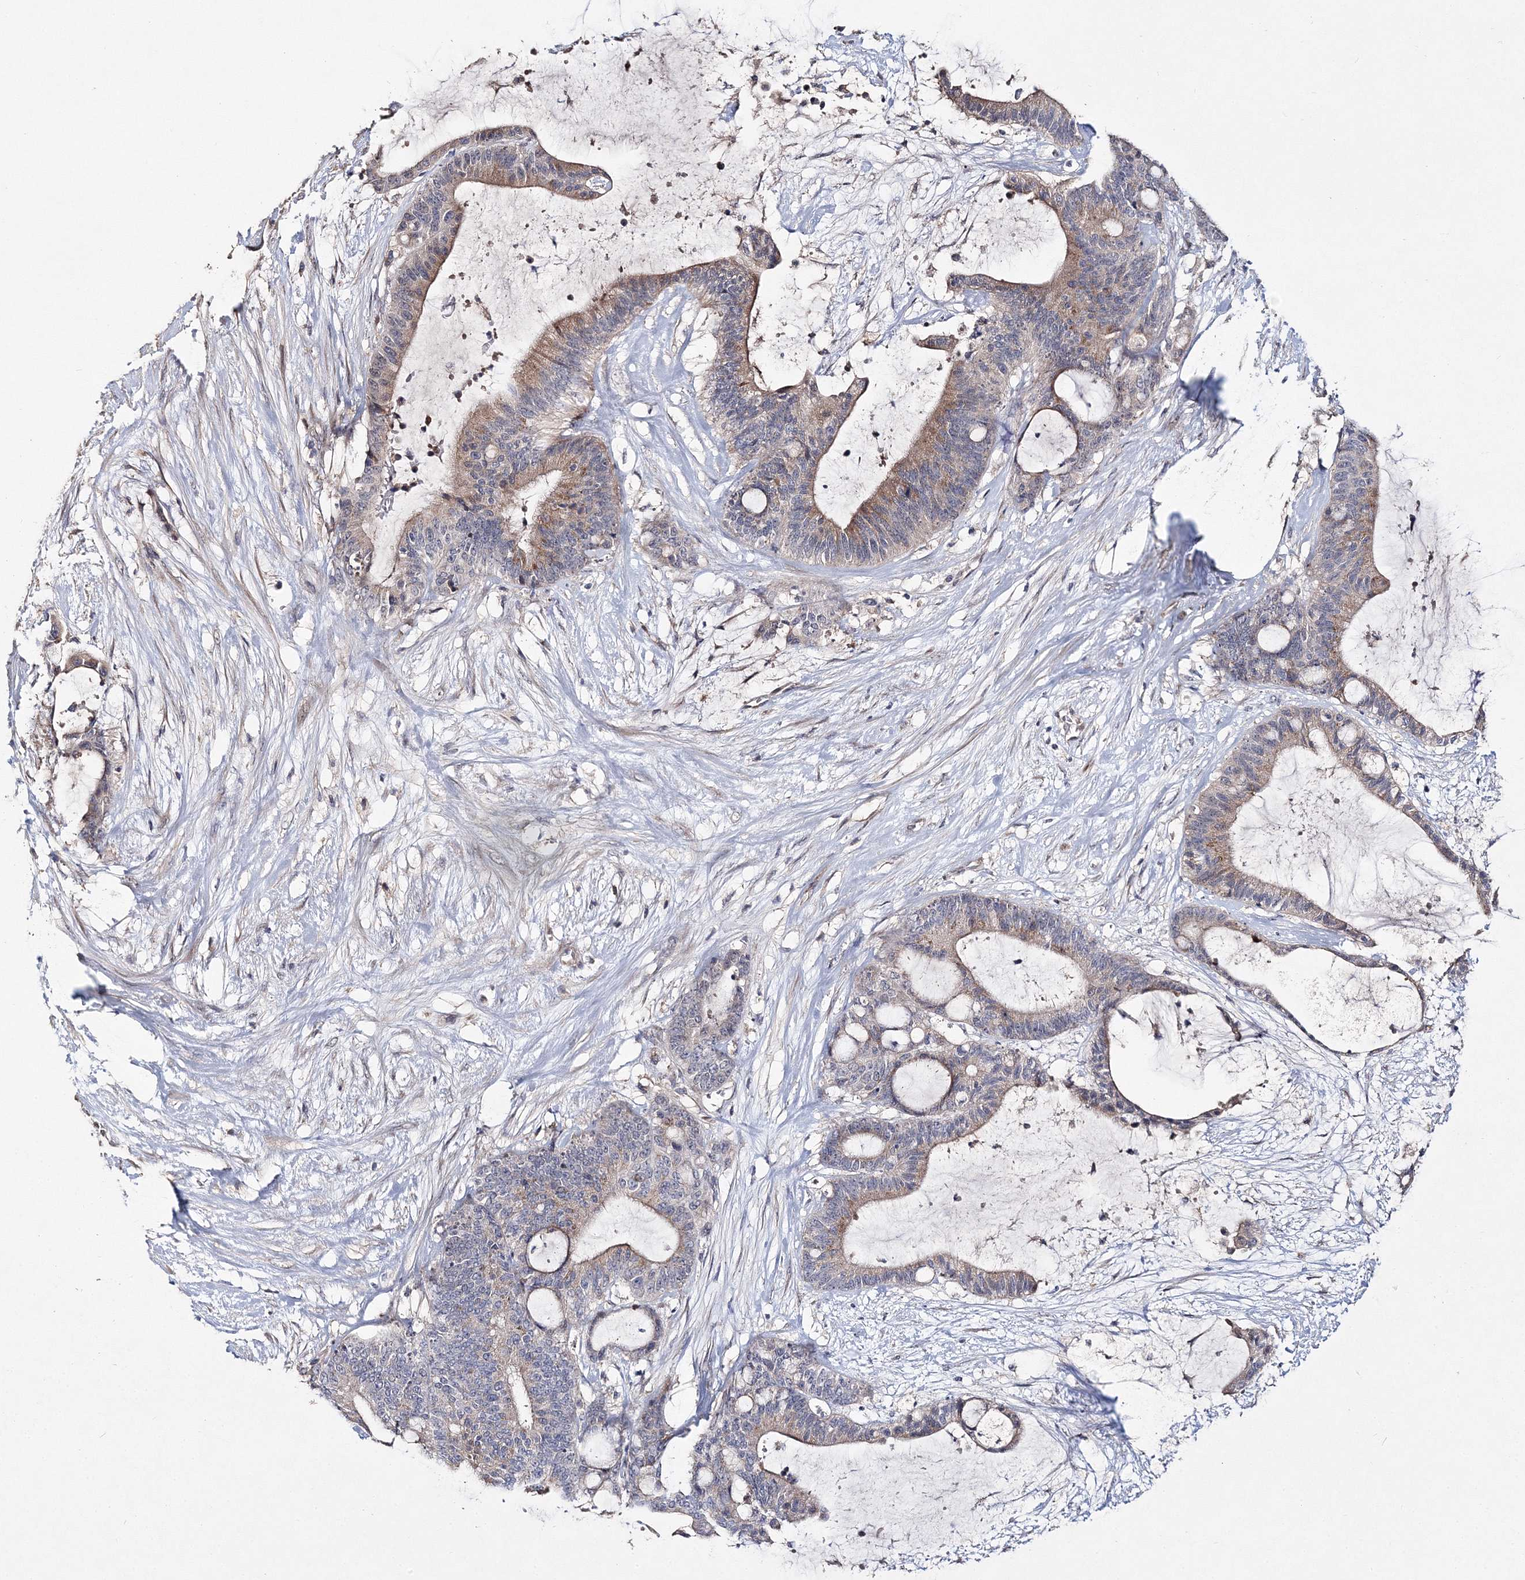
{"staining": {"intensity": "weak", "quantity": "25%-75%", "location": "cytoplasmic/membranous"}, "tissue": "liver cancer", "cell_type": "Tumor cells", "image_type": "cancer", "snomed": [{"axis": "morphology", "description": "Cholangiocarcinoma"}, {"axis": "topography", "description": "Liver"}], "caption": "Liver cholangiocarcinoma tissue exhibits weak cytoplasmic/membranous positivity in about 25%-75% of tumor cells", "gene": "GJB5", "patient": {"sex": "female", "age": 73}}